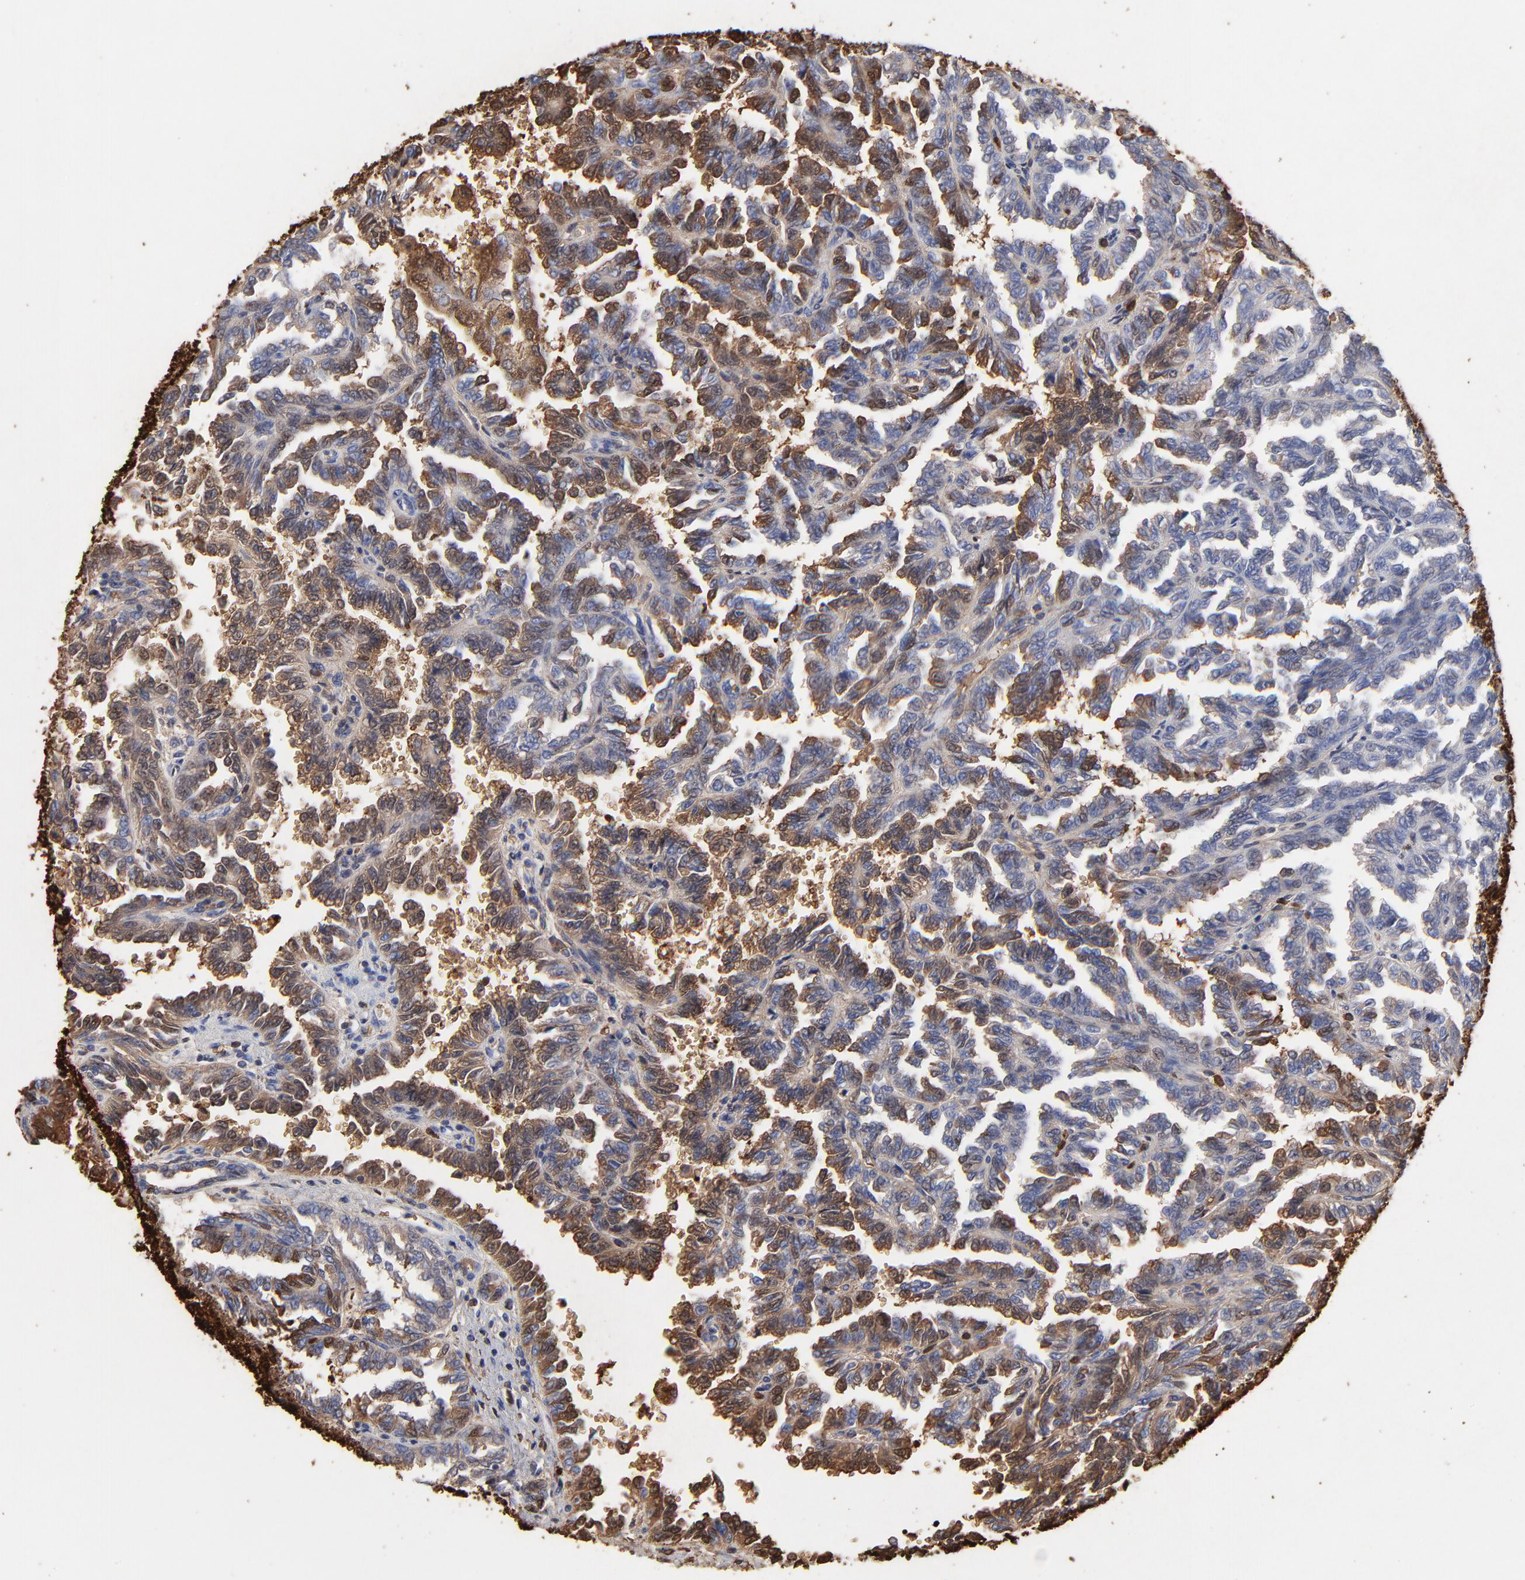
{"staining": {"intensity": "moderate", "quantity": "25%-75%", "location": "cytoplasmic/membranous"}, "tissue": "renal cancer", "cell_type": "Tumor cells", "image_type": "cancer", "snomed": [{"axis": "morphology", "description": "Inflammation, NOS"}, {"axis": "morphology", "description": "Adenocarcinoma, NOS"}, {"axis": "topography", "description": "Kidney"}], "caption": "Renal cancer (adenocarcinoma) stained with IHC demonstrates moderate cytoplasmic/membranous positivity in about 25%-75% of tumor cells.", "gene": "PAG1", "patient": {"sex": "male", "age": 68}}